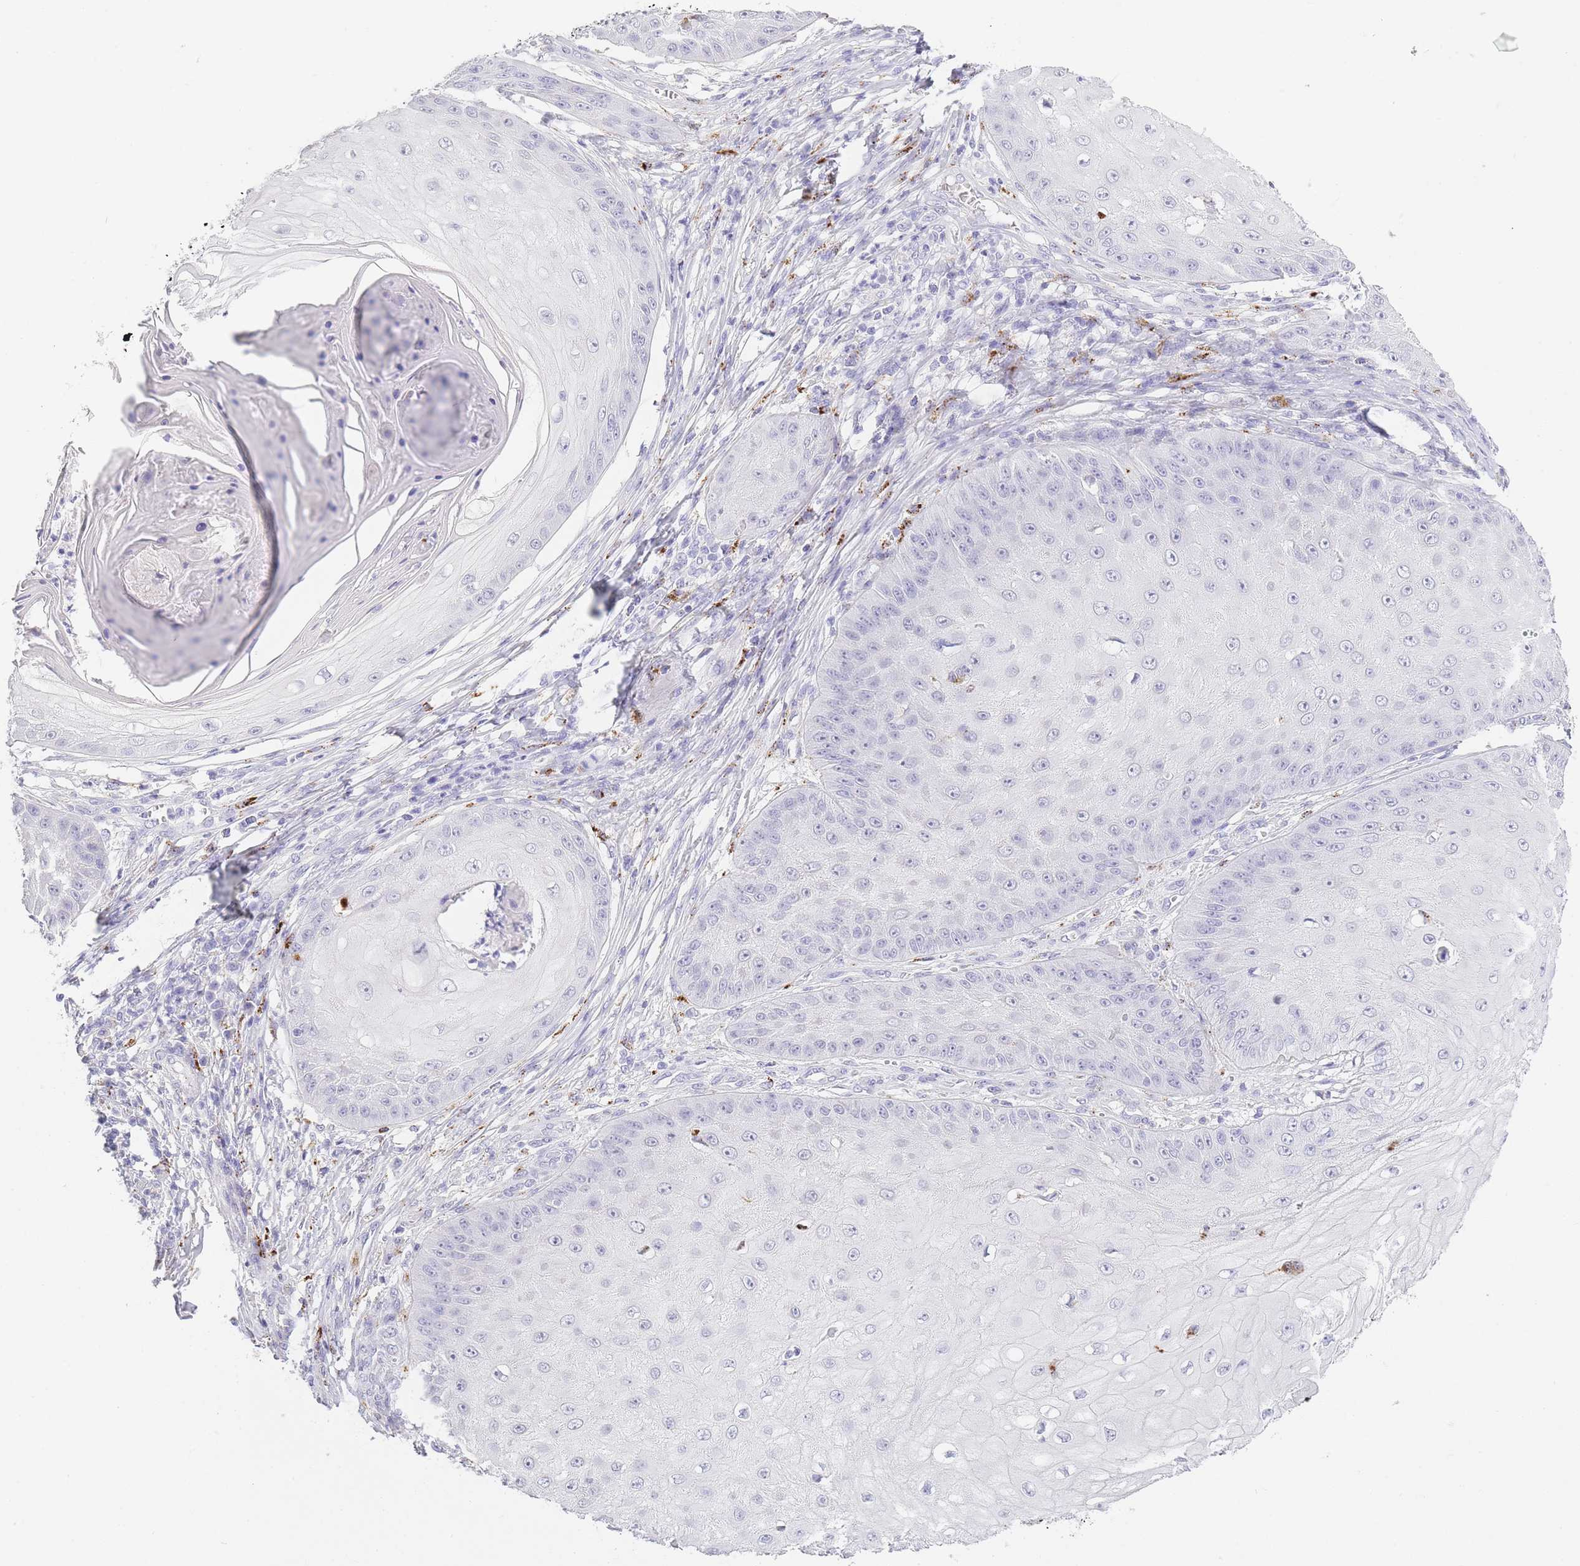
{"staining": {"intensity": "negative", "quantity": "none", "location": "none"}, "tissue": "skin cancer", "cell_type": "Tumor cells", "image_type": "cancer", "snomed": [{"axis": "morphology", "description": "Squamous cell carcinoma, NOS"}, {"axis": "topography", "description": "Skin"}], "caption": "Tumor cells are negative for brown protein staining in skin cancer (squamous cell carcinoma).", "gene": "RHO", "patient": {"sex": "male", "age": 70}}